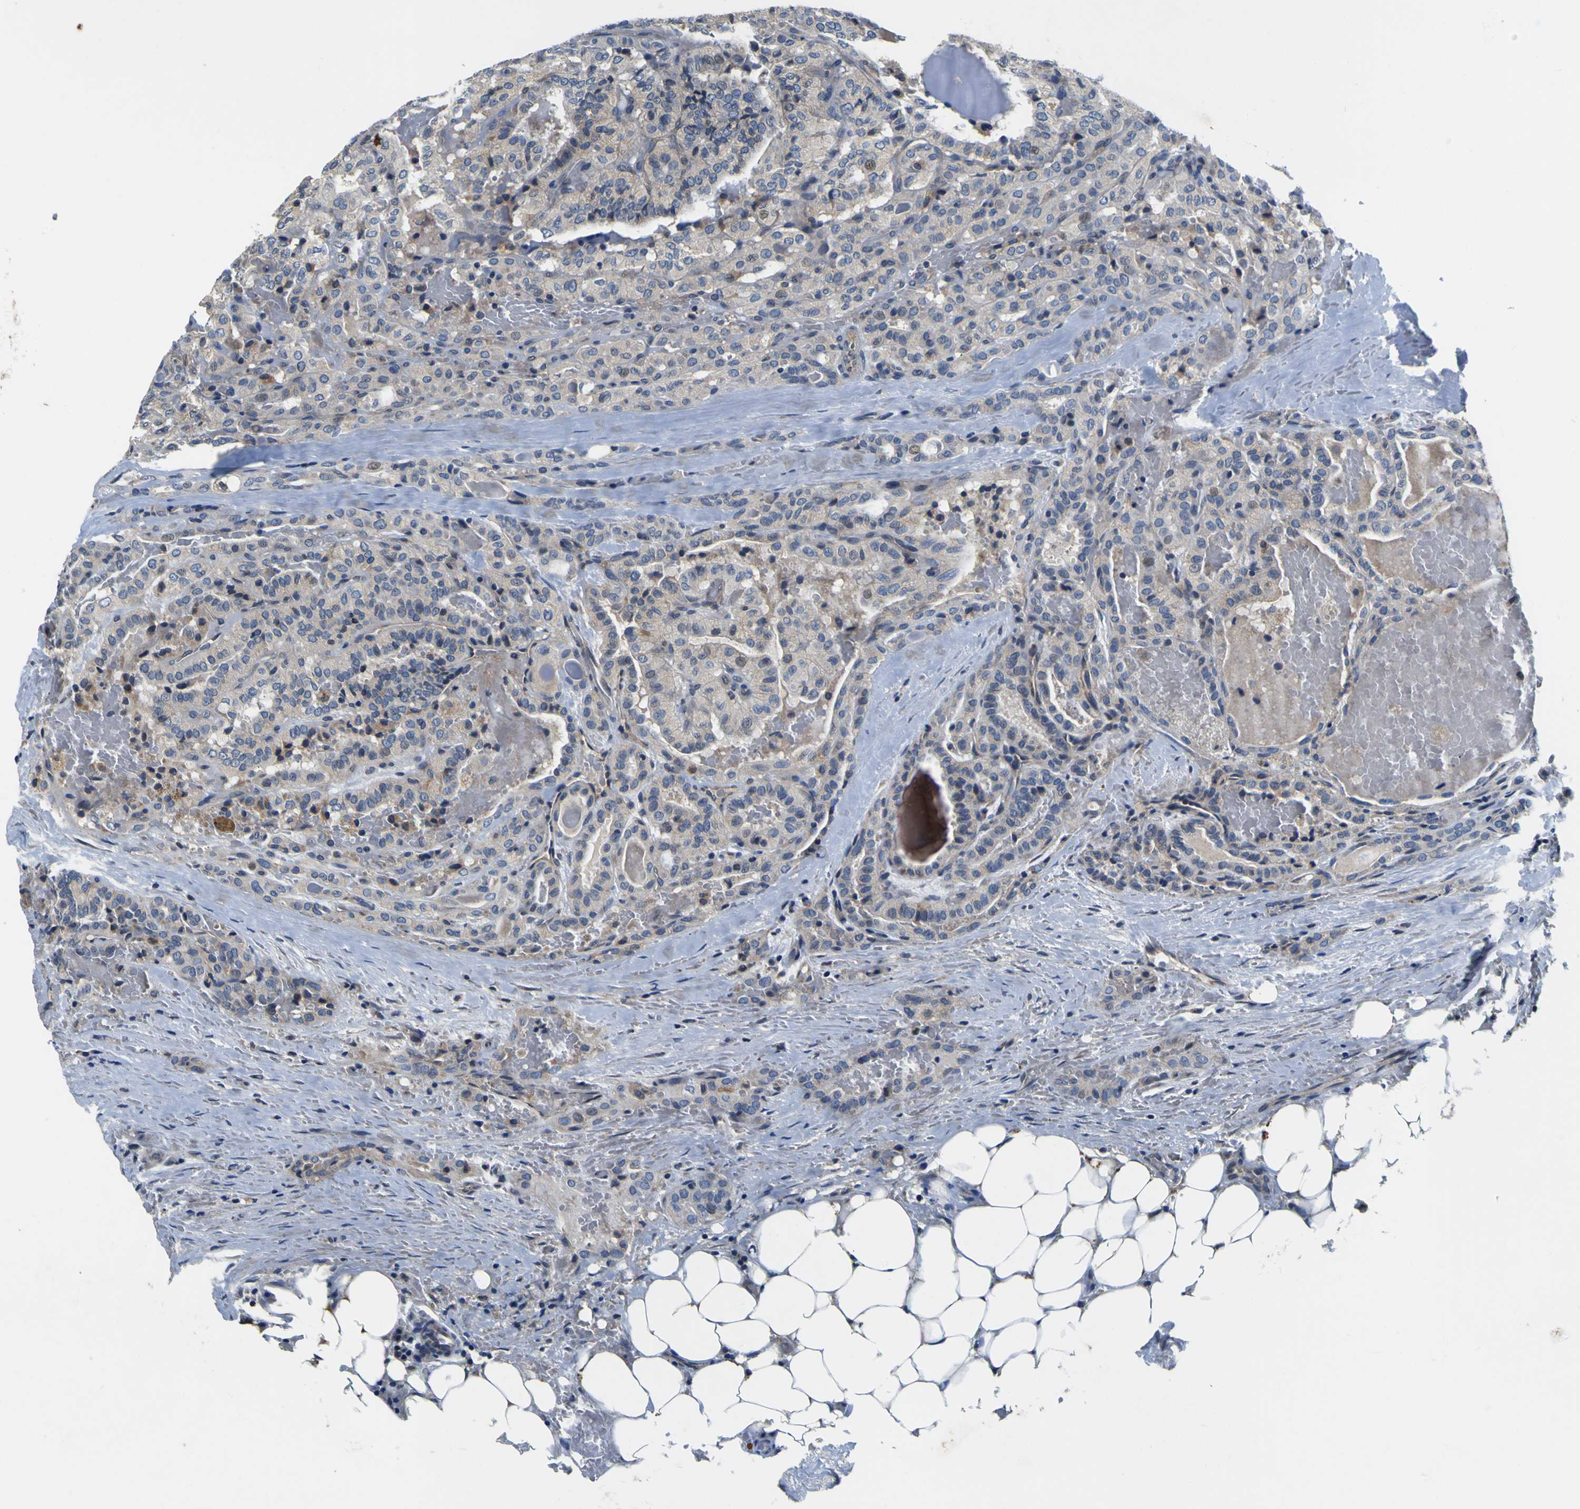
{"staining": {"intensity": "negative", "quantity": "none", "location": "none"}, "tissue": "head and neck cancer", "cell_type": "Tumor cells", "image_type": "cancer", "snomed": [{"axis": "morphology", "description": "Squamous cell carcinoma, NOS"}, {"axis": "topography", "description": "Oral tissue"}, {"axis": "topography", "description": "Head-Neck"}], "caption": "A high-resolution image shows IHC staining of head and neck cancer, which reveals no significant positivity in tumor cells. (DAB (3,3'-diaminobenzidine) IHC visualized using brightfield microscopy, high magnification).", "gene": "EPHB4", "patient": {"sex": "female", "age": 50}}